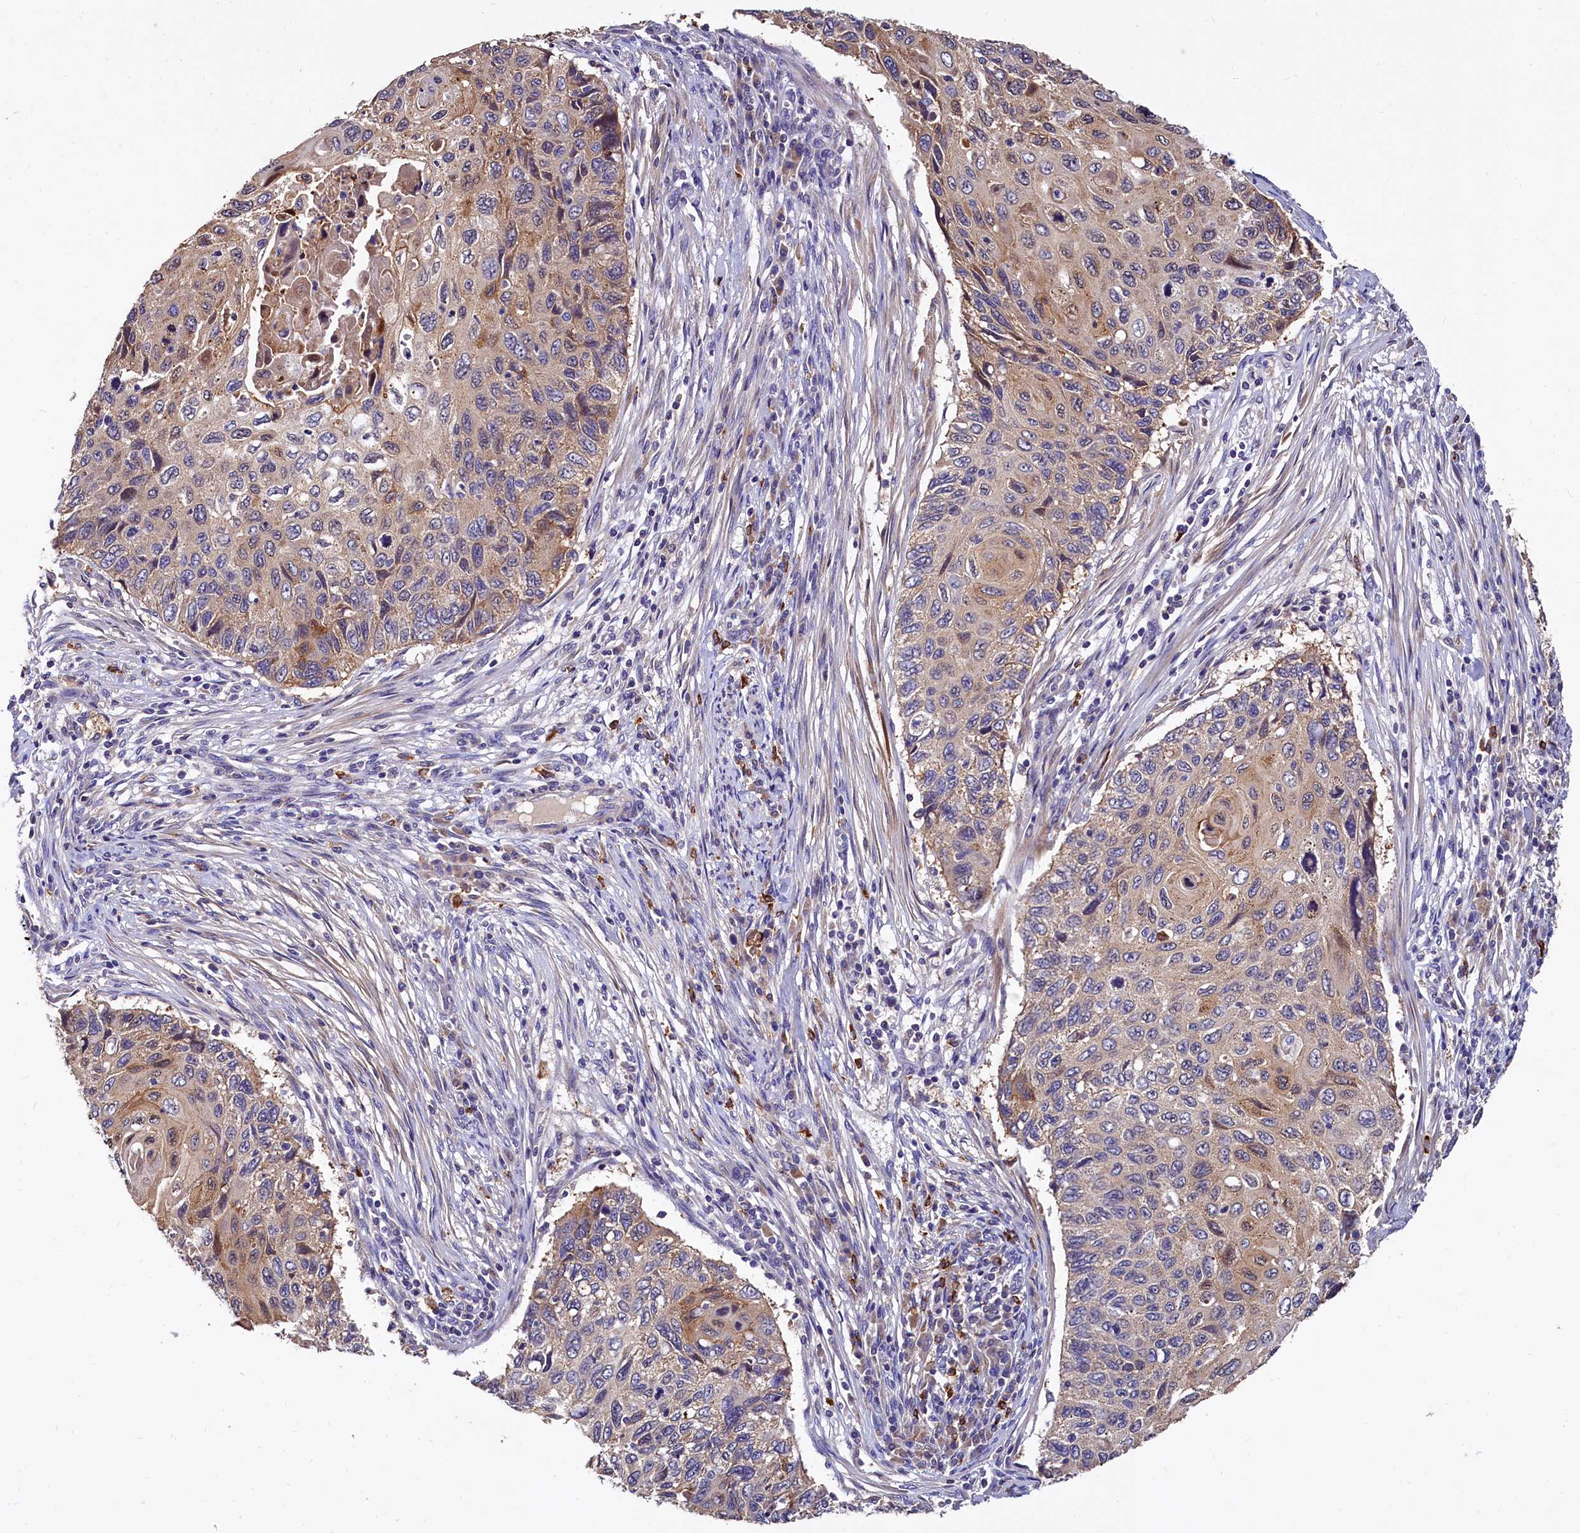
{"staining": {"intensity": "weak", "quantity": "25%-75%", "location": "cytoplasmic/membranous"}, "tissue": "cervical cancer", "cell_type": "Tumor cells", "image_type": "cancer", "snomed": [{"axis": "morphology", "description": "Squamous cell carcinoma, NOS"}, {"axis": "topography", "description": "Cervix"}], "caption": "Weak cytoplasmic/membranous staining for a protein is identified in approximately 25%-75% of tumor cells of squamous cell carcinoma (cervical) using immunohistochemistry (IHC).", "gene": "EPS8L2", "patient": {"sex": "female", "age": 70}}